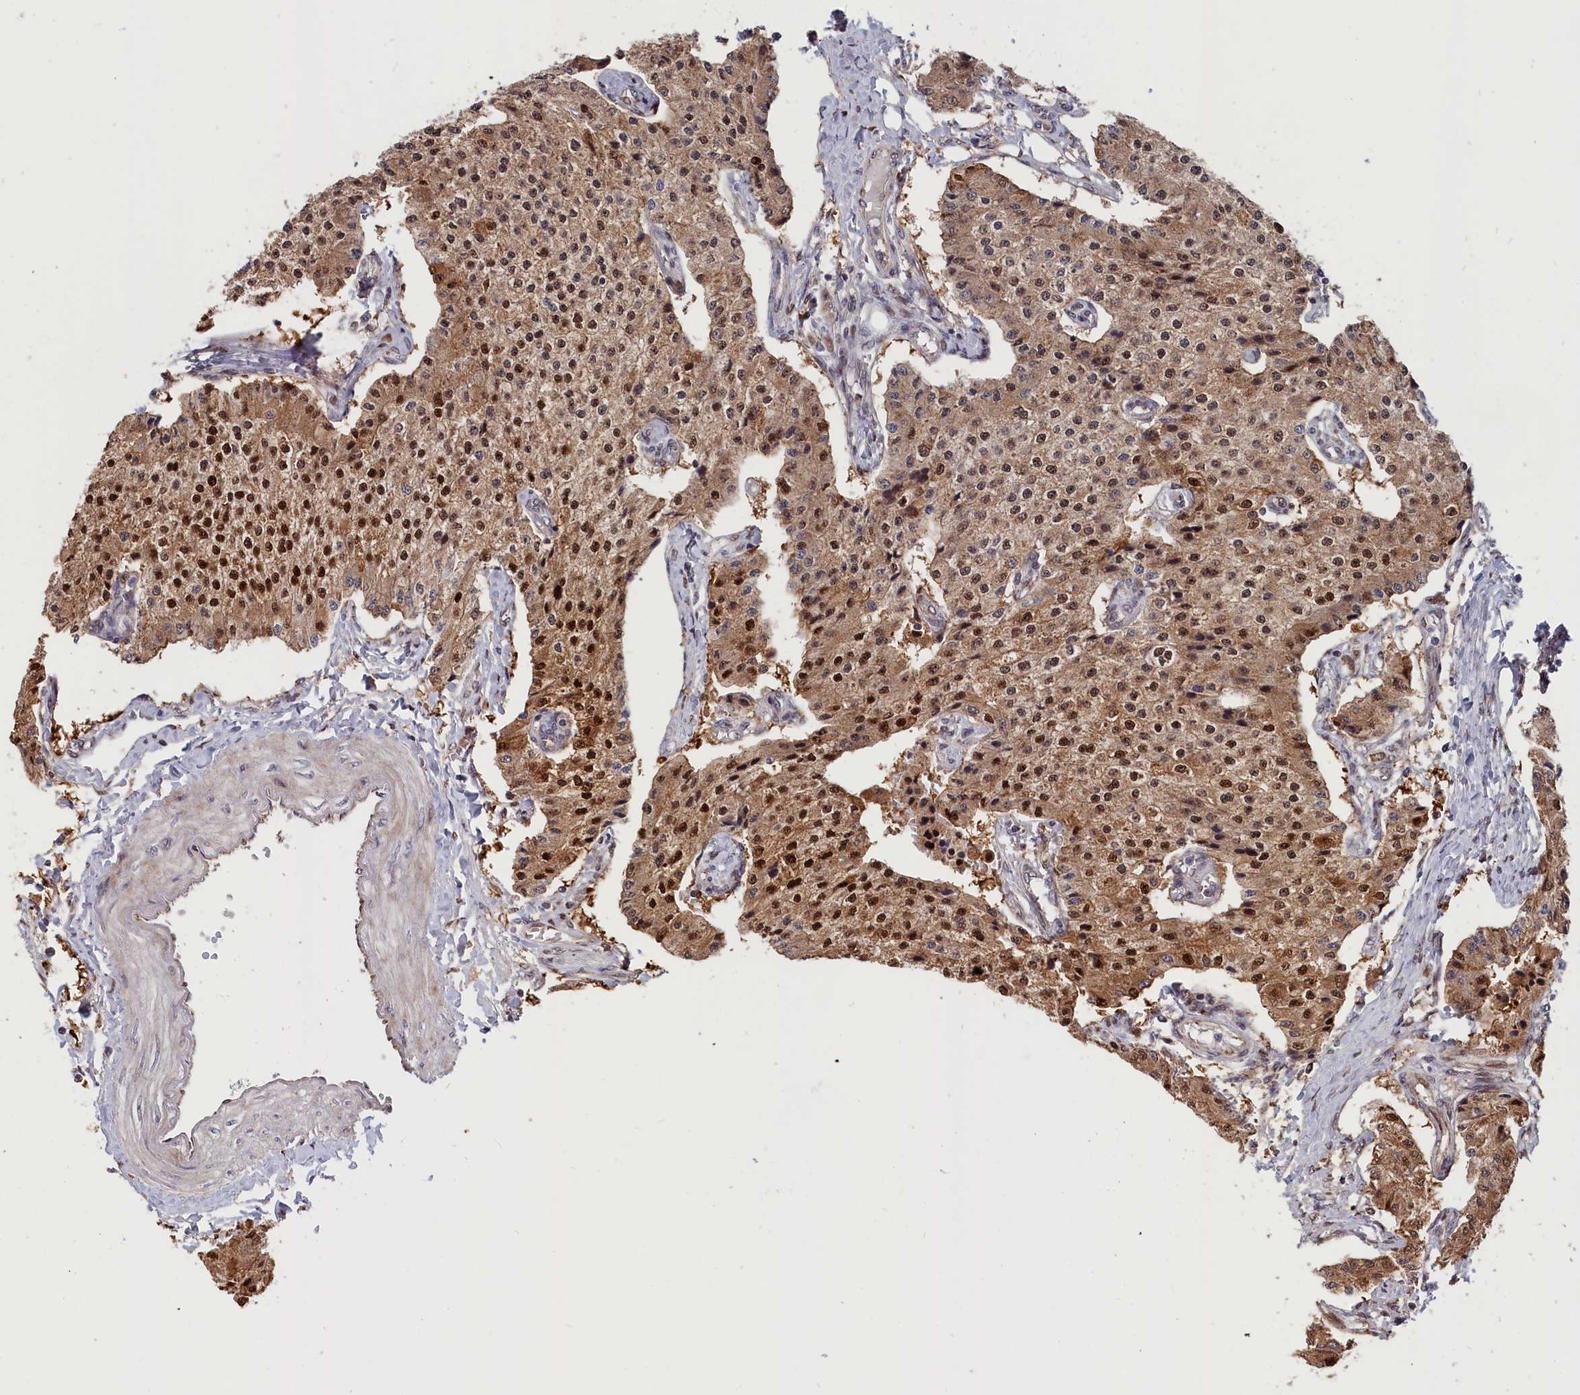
{"staining": {"intensity": "strong", "quantity": ">75%", "location": "cytoplasmic/membranous,nuclear"}, "tissue": "carcinoid", "cell_type": "Tumor cells", "image_type": "cancer", "snomed": [{"axis": "morphology", "description": "Carcinoid, malignant, NOS"}, {"axis": "topography", "description": "Colon"}], "caption": "This photomicrograph reveals immunohistochemistry (IHC) staining of carcinoid, with high strong cytoplasmic/membranous and nuclear staining in approximately >75% of tumor cells.", "gene": "CHST12", "patient": {"sex": "female", "age": 52}}